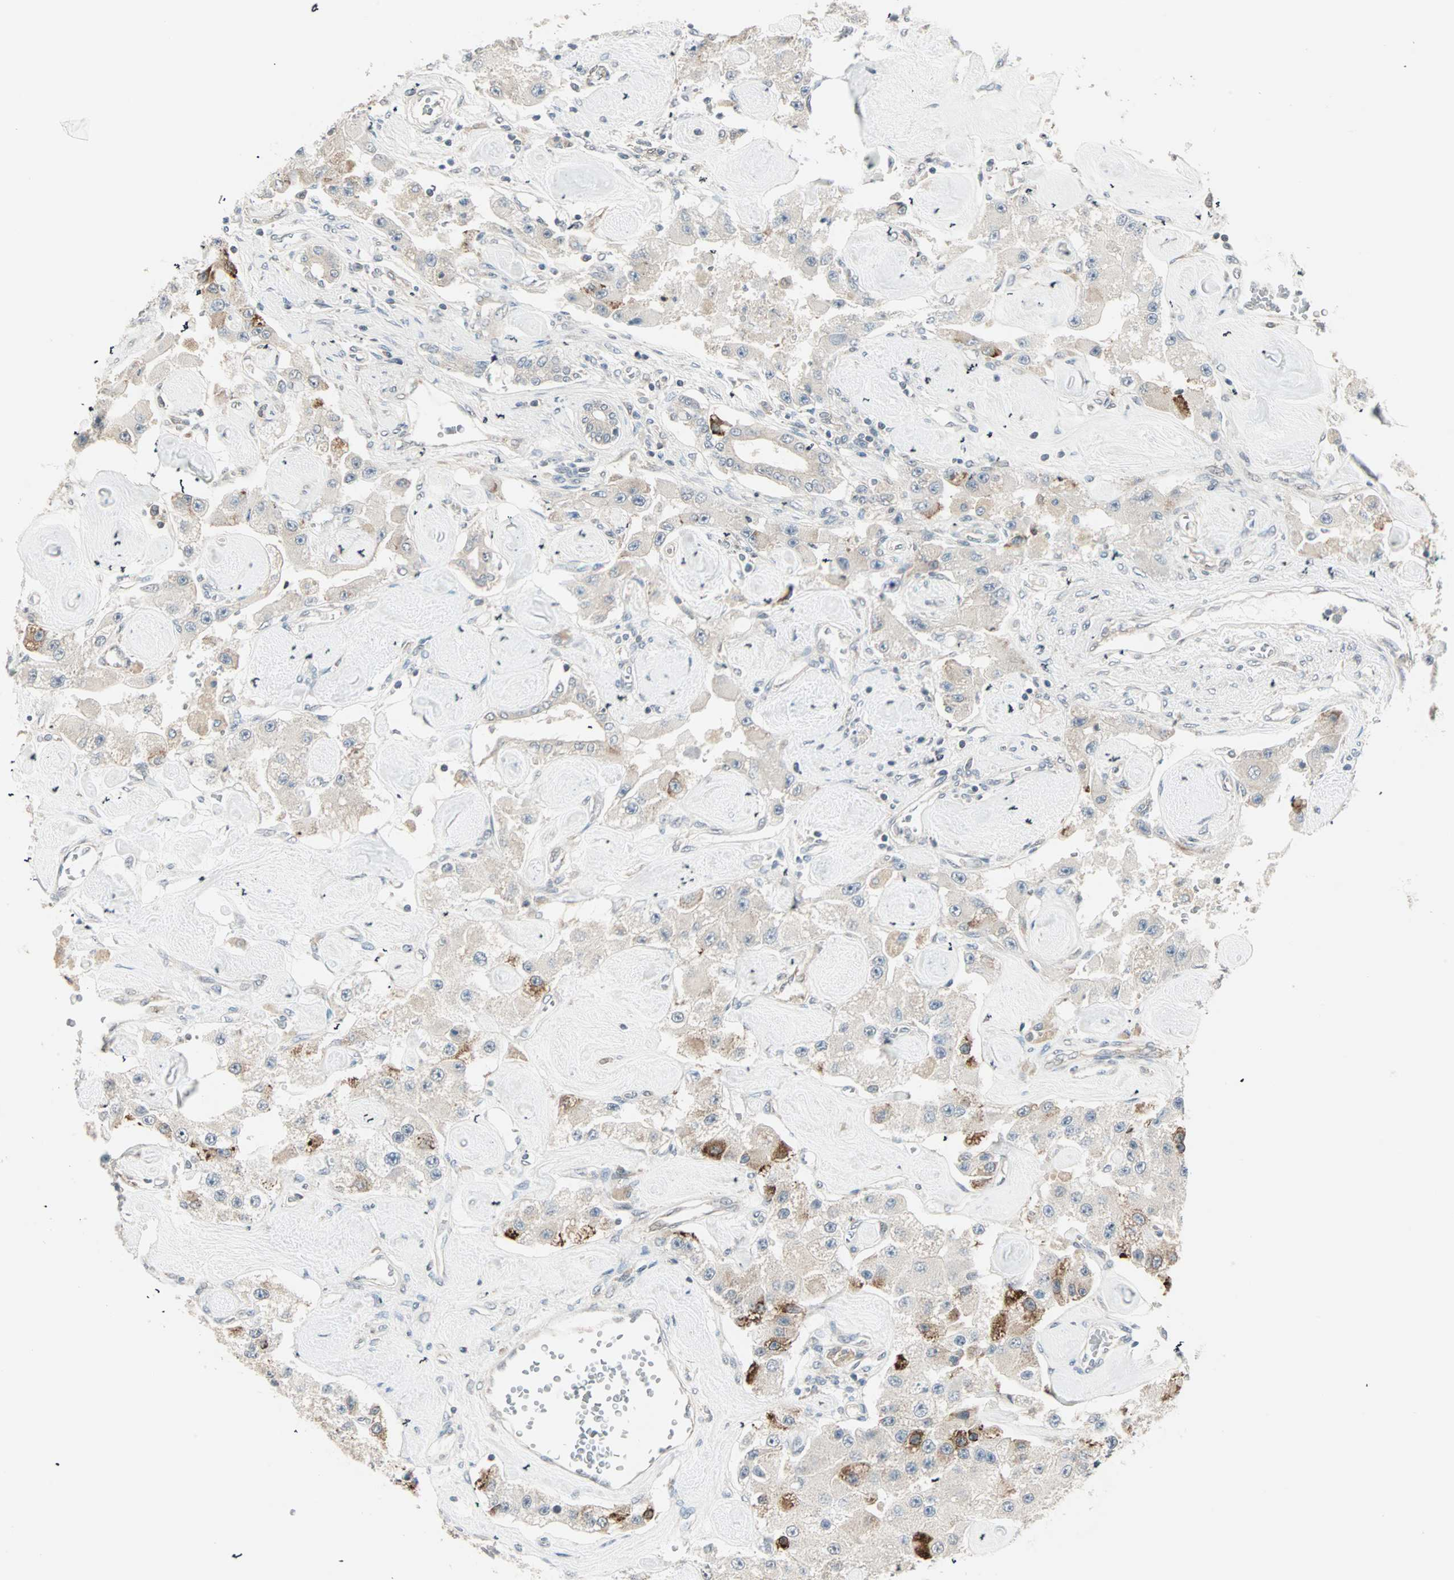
{"staining": {"intensity": "strong", "quantity": "25%-75%", "location": "cytoplasmic/membranous"}, "tissue": "carcinoid", "cell_type": "Tumor cells", "image_type": "cancer", "snomed": [{"axis": "morphology", "description": "Carcinoid, malignant, NOS"}, {"axis": "topography", "description": "Pancreas"}], "caption": "A histopathology image showing strong cytoplasmic/membranous positivity in approximately 25%-75% of tumor cells in carcinoid (malignant), as visualized by brown immunohistochemical staining.", "gene": "ZFP36", "patient": {"sex": "male", "age": 41}}